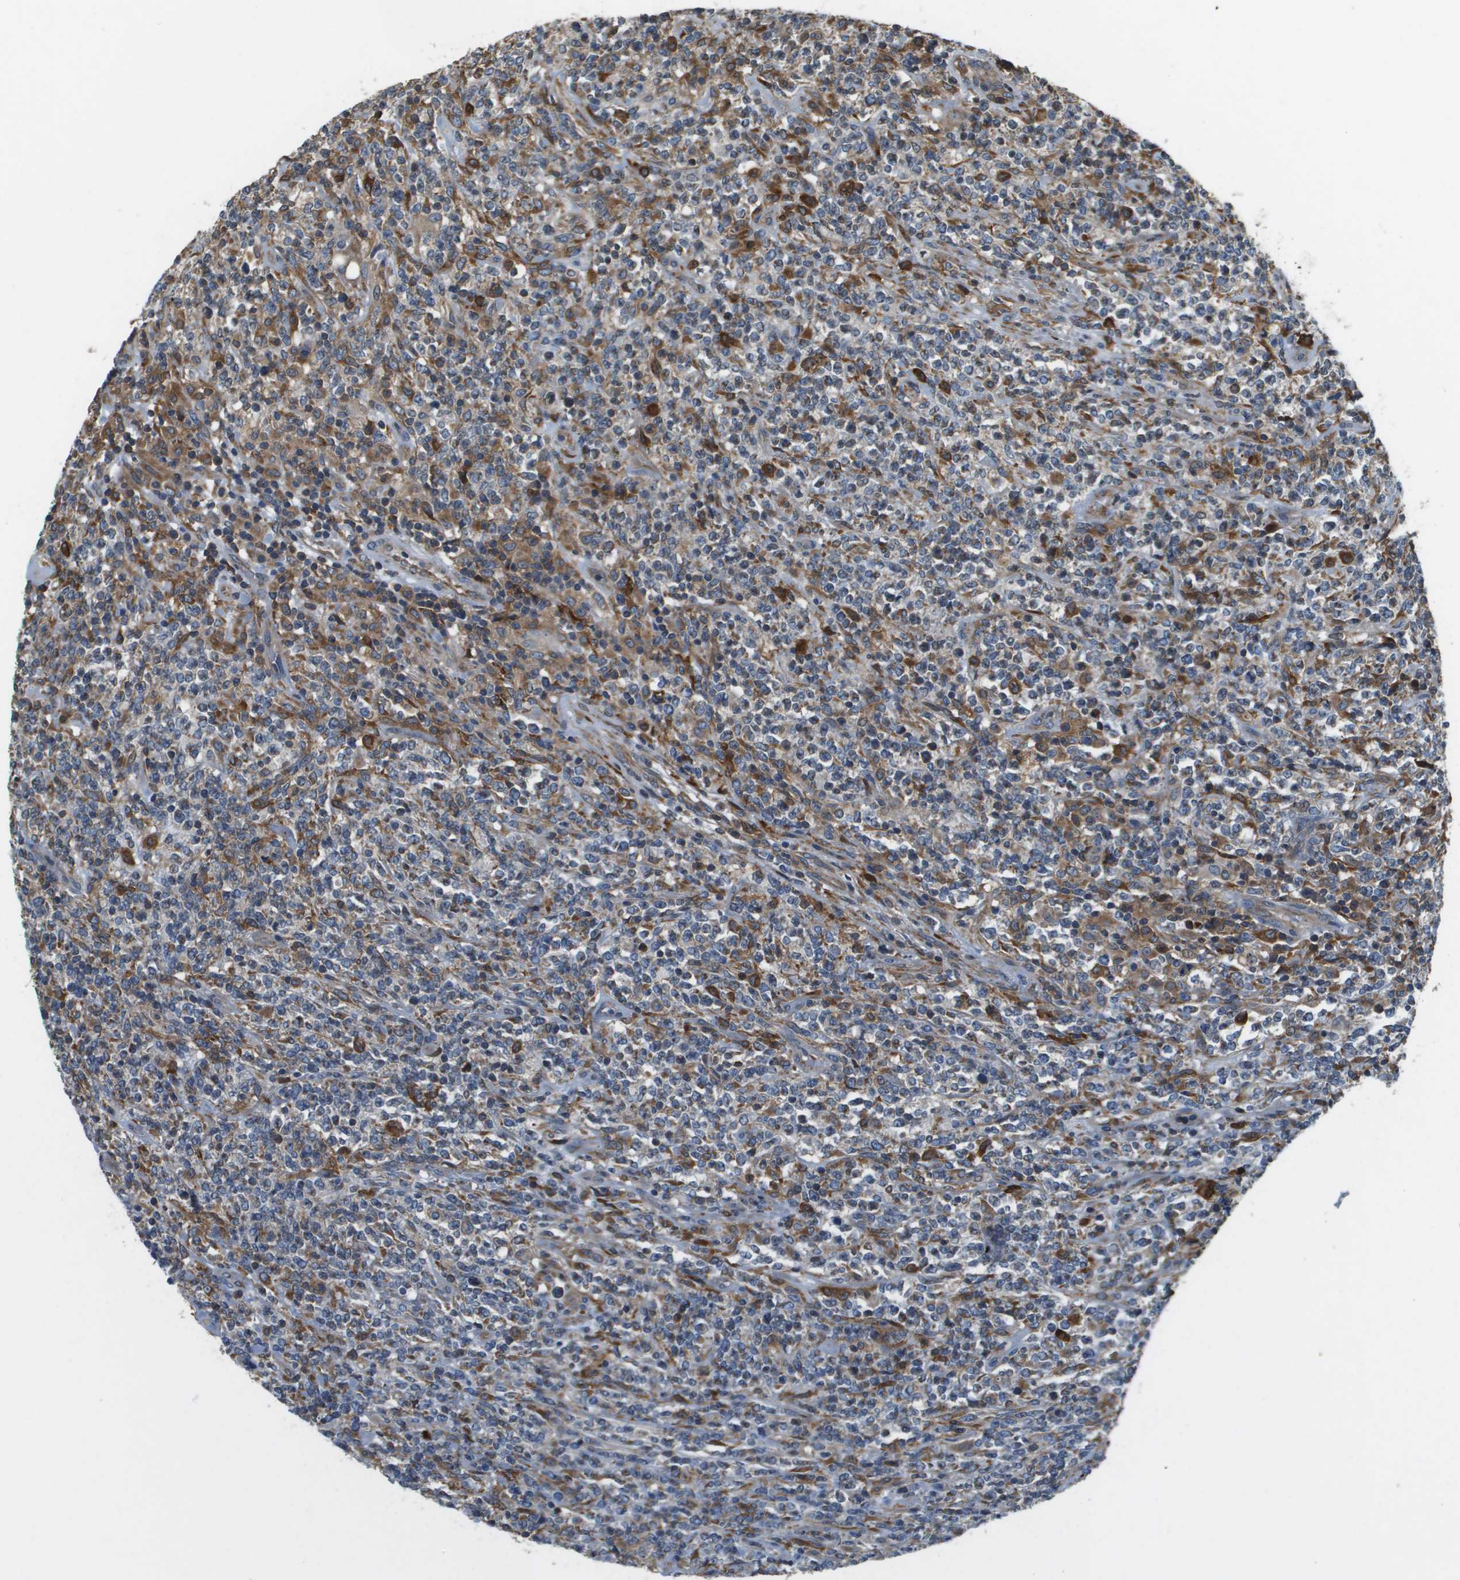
{"staining": {"intensity": "moderate", "quantity": "<25%", "location": "cytoplasmic/membranous"}, "tissue": "lymphoma", "cell_type": "Tumor cells", "image_type": "cancer", "snomed": [{"axis": "morphology", "description": "Malignant lymphoma, non-Hodgkin's type, High grade"}, {"axis": "topography", "description": "Soft tissue"}], "caption": "A high-resolution micrograph shows immunohistochemistry (IHC) staining of lymphoma, which demonstrates moderate cytoplasmic/membranous expression in approximately <25% of tumor cells.", "gene": "SAMSN1", "patient": {"sex": "male", "age": 18}}